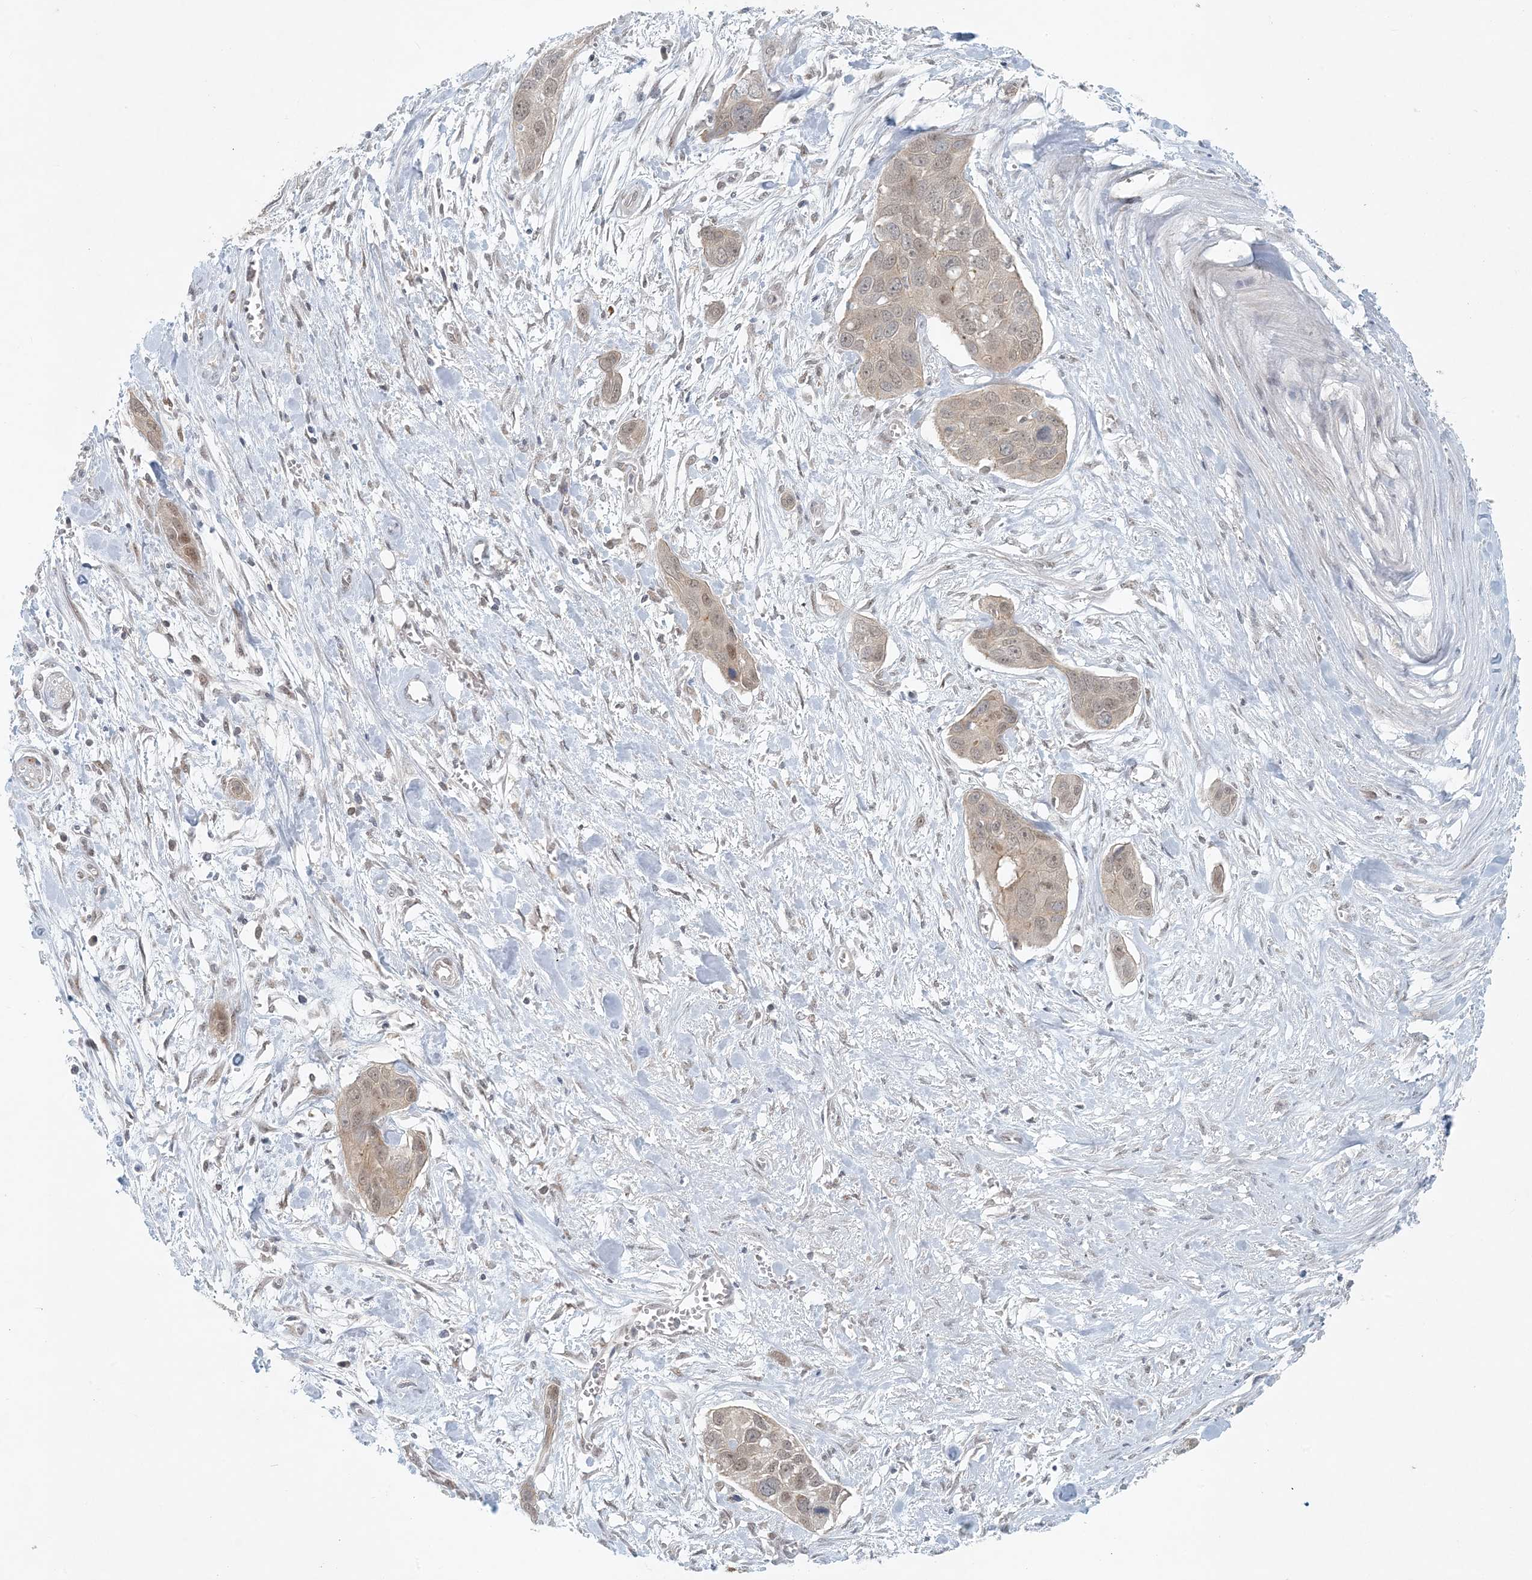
{"staining": {"intensity": "weak", "quantity": ">75%", "location": "cytoplasmic/membranous,nuclear"}, "tissue": "pancreatic cancer", "cell_type": "Tumor cells", "image_type": "cancer", "snomed": [{"axis": "morphology", "description": "Adenocarcinoma, NOS"}, {"axis": "topography", "description": "Pancreas"}], "caption": "IHC (DAB (3,3'-diaminobenzidine)) staining of pancreatic cancer shows weak cytoplasmic/membranous and nuclear protein expression in approximately >75% of tumor cells.", "gene": "OBI1", "patient": {"sex": "female", "age": 60}}